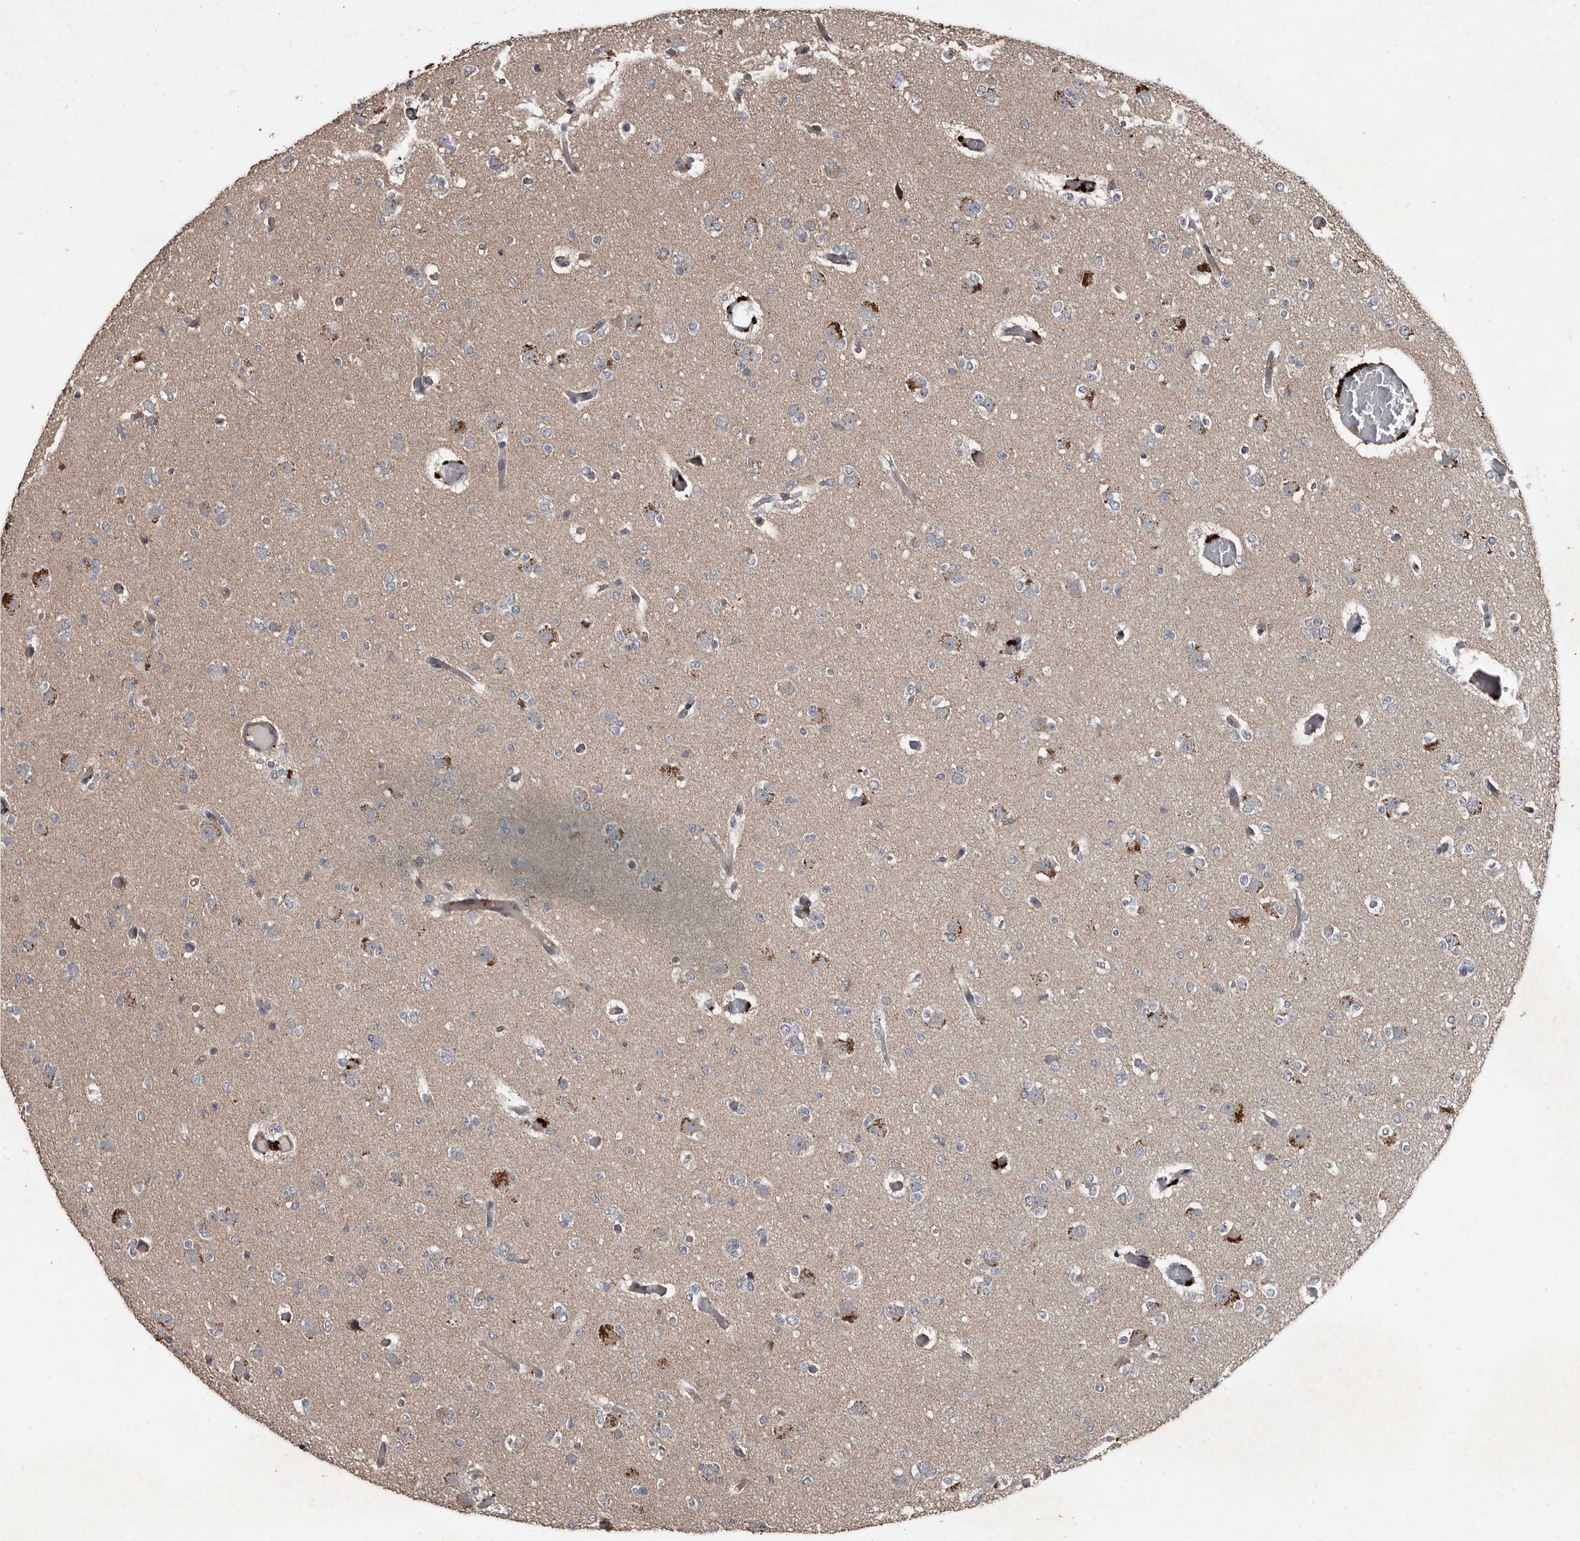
{"staining": {"intensity": "negative", "quantity": "none", "location": "none"}, "tissue": "glioma", "cell_type": "Tumor cells", "image_type": "cancer", "snomed": [{"axis": "morphology", "description": "Glioma, malignant, Low grade"}, {"axis": "topography", "description": "Brain"}], "caption": "Tumor cells show no significant protein staining in glioma. (Stains: DAB (3,3'-diaminobenzidine) immunohistochemistry with hematoxylin counter stain, Microscopy: brightfield microscopy at high magnification).", "gene": "GREB1", "patient": {"sex": "female", "age": 22}}